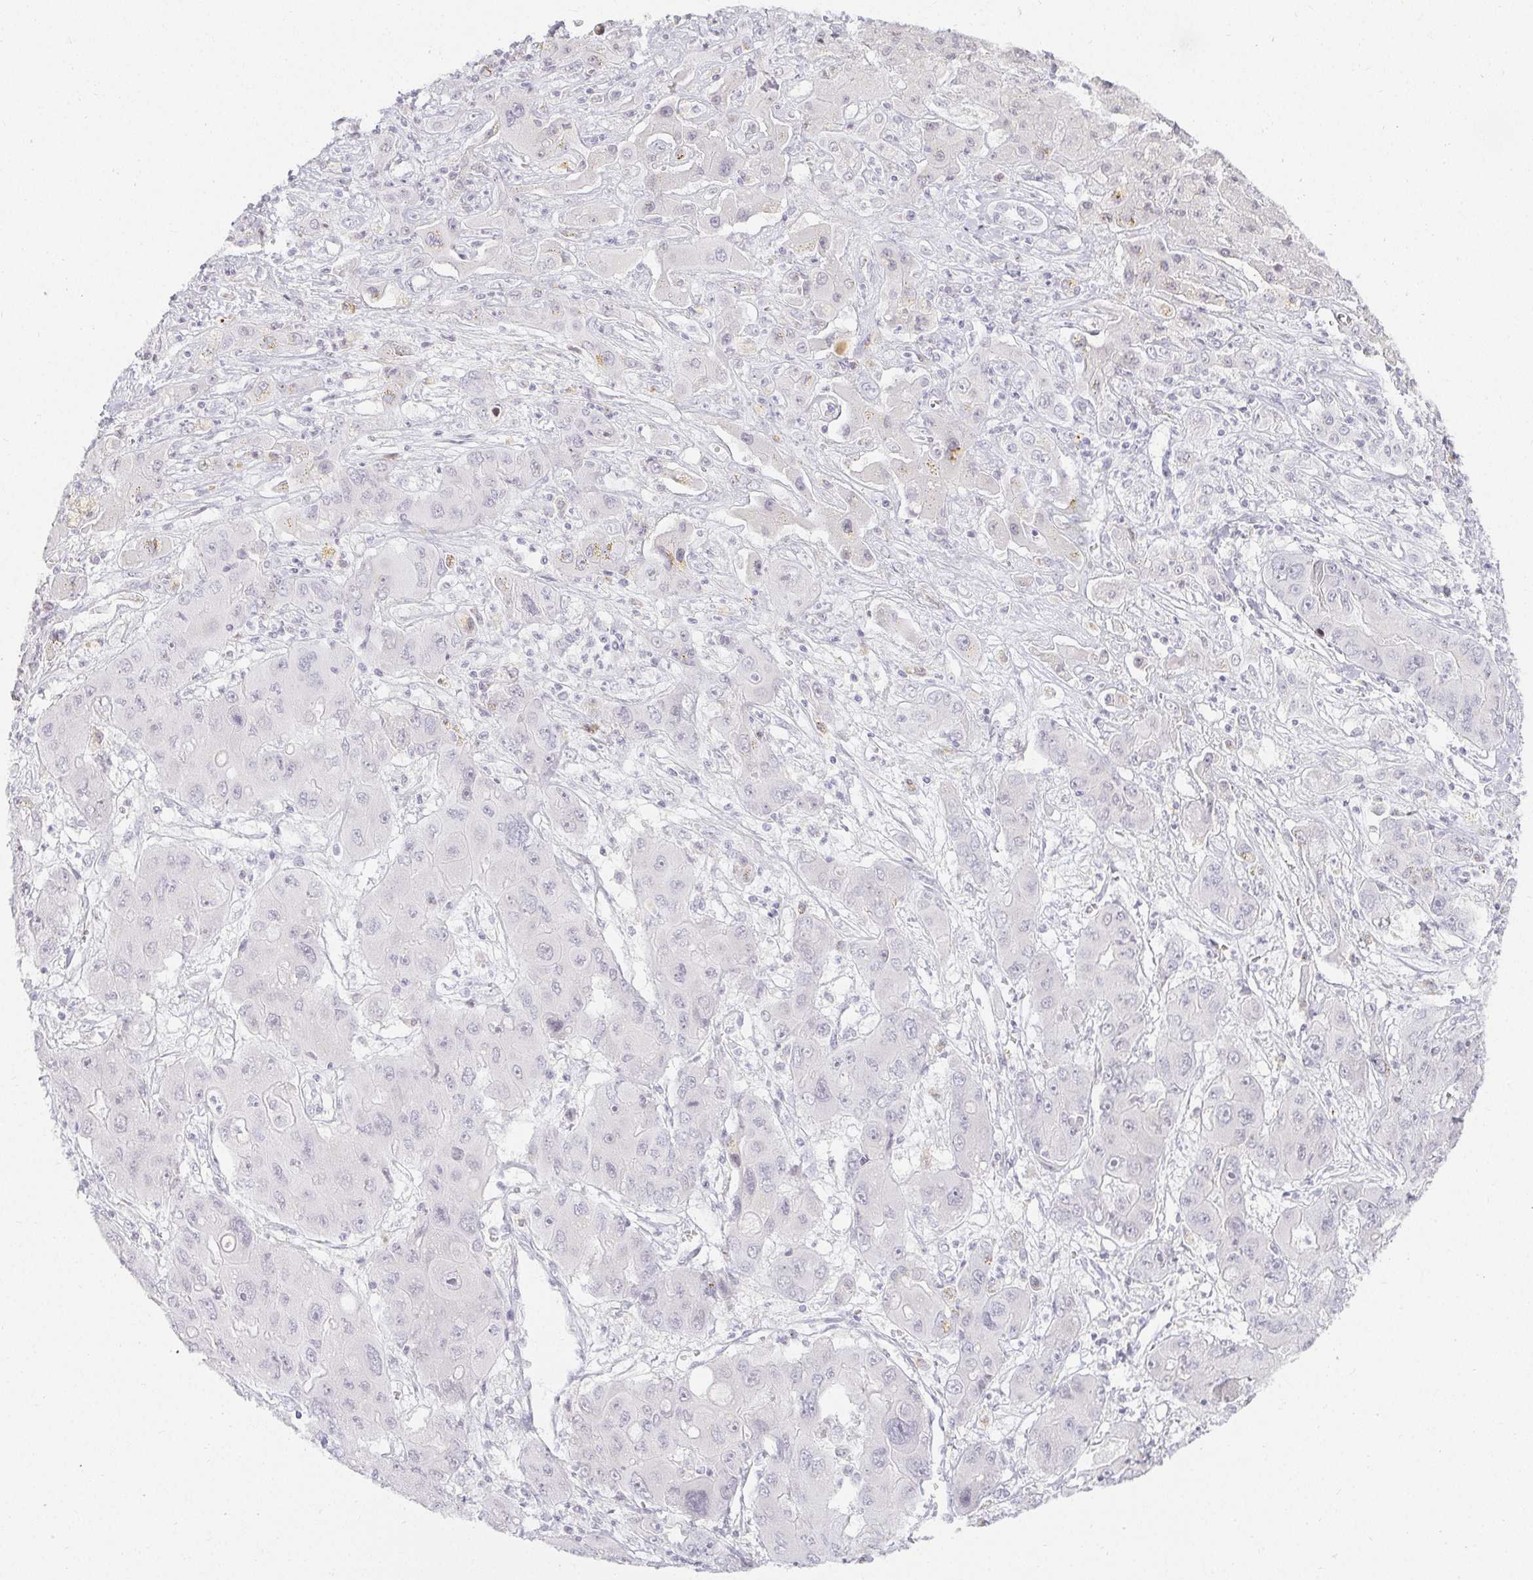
{"staining": {"intensity": "negative", "quantity": "none", "location": "none"}, "tissue": "liver cancer", "cell_type": "Tumor cells", "image_type": "cancer", "snomed": [{"axis": "morphology", "description": "Cholangiocarcinoma"}, {"axis": "topography", "description": "Liver"}], "caption": "Immunohistochemical staining of liver cancer displays no significant staining in tumor cells. (Immunohistochemistry (ihc), brightfield microscopy, high magnification).", "gene": "ACAN", "patient": {"sex": "male", "age": 67}}